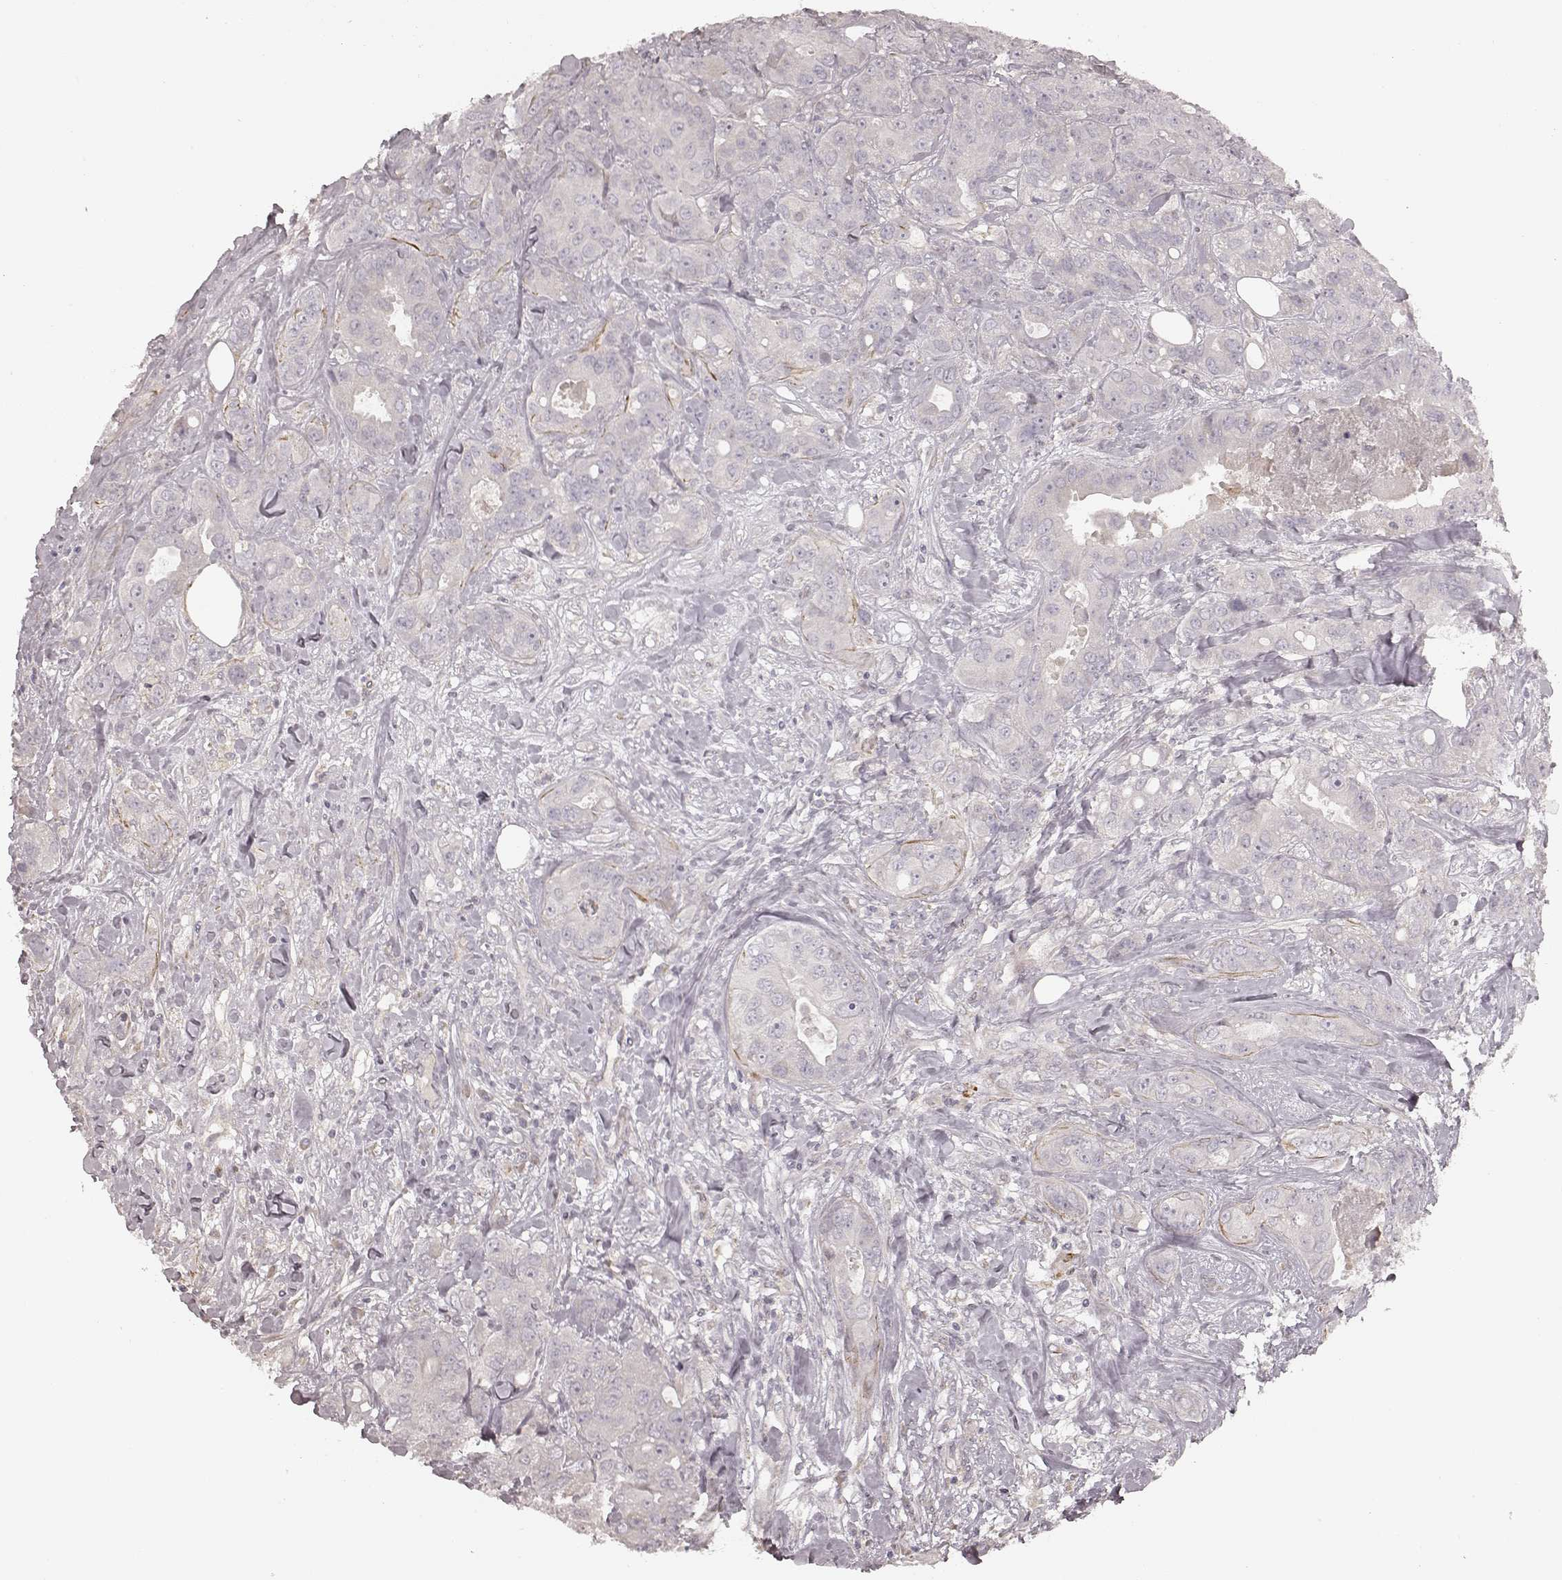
{"staining": {"intensity": "negative", "quantity": "none", "location": "none"}, "tissue": "breast cancer", "cell_type": "Tumor cells", "image_type": "cancer", "snomed": [{"axis": "morphology", "description": "Duct carcinoma"}, {"axis": "topography", "description": "Breast"}], "caption": "This is a micrograph of immunohistochemistry staining of breast cancer (intraductal carcinoma), which shows no staining in tumor cells. (Stains: DAB IHC with hematoxylin counter stain, Microscopy: brightfield microscopy at high magnification).", "gene": "KCNJ9", "patient": {"sex": "female", "age": 43}}